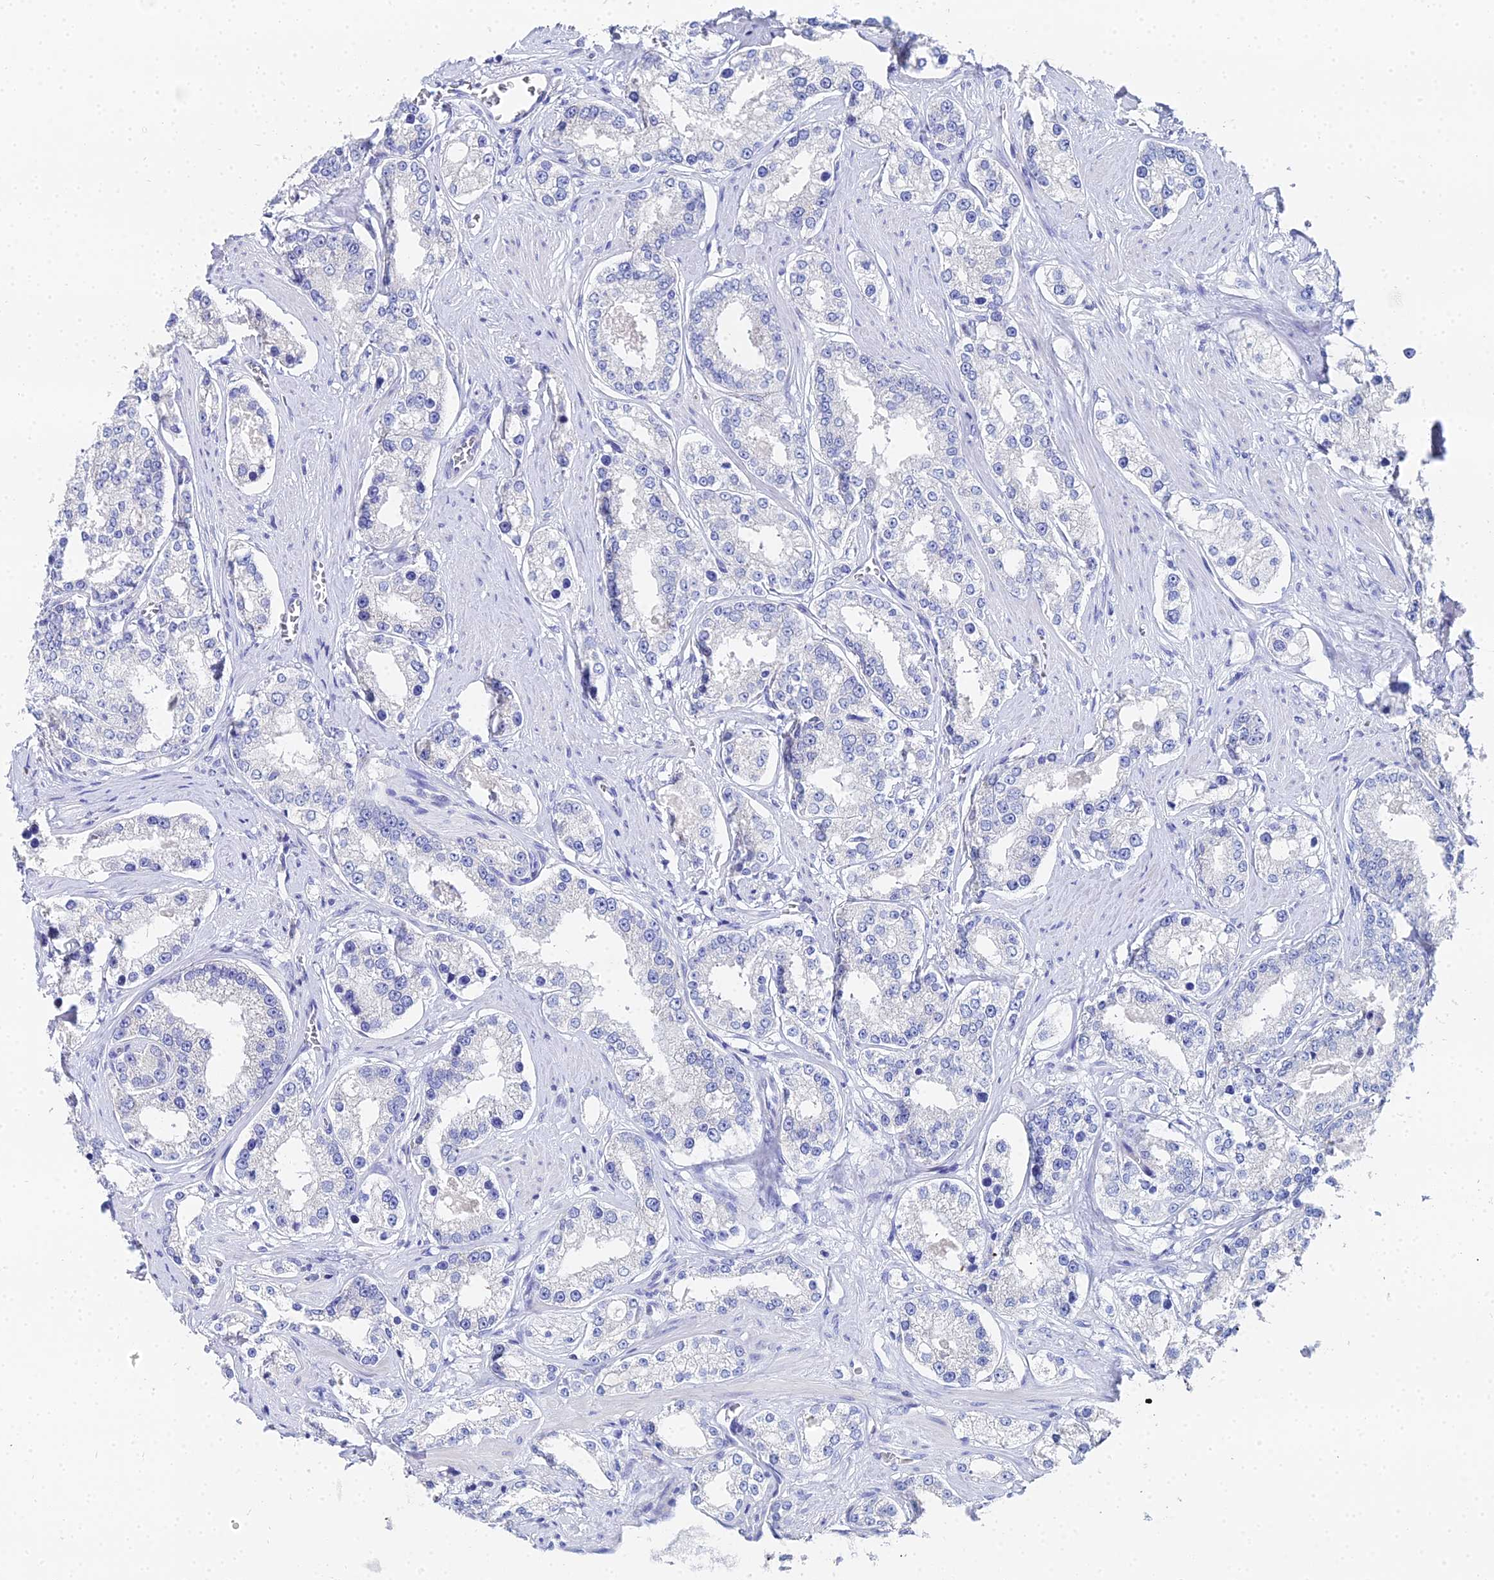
{"staining": {"intensity": "negative", "quantity": "none", "location": "none"}, "tissue": "prostate cancer", "cell_type": "Tumor cells", "image_type": "cancer", "snomed": [{"axis": "morphology", "description": "Normal tissue, NOS"}, {"axis": "morphology", "description": "Adenocarcinoma, High grade"}, {"axis": "topography", "description": "Prostate"}], "caption": "The immunohistochemistry (IHC) image has no significant staining in tumor cells of prostate high-grade adenocarcinoma tissue. The staining was performed using DAB to visualize the protein expression in brown, while the nuclei were stained in blue with hematoxylin (Magnification: 20x).", "gene": "OCM", "patient": {"sex": "male", "age": 83}}